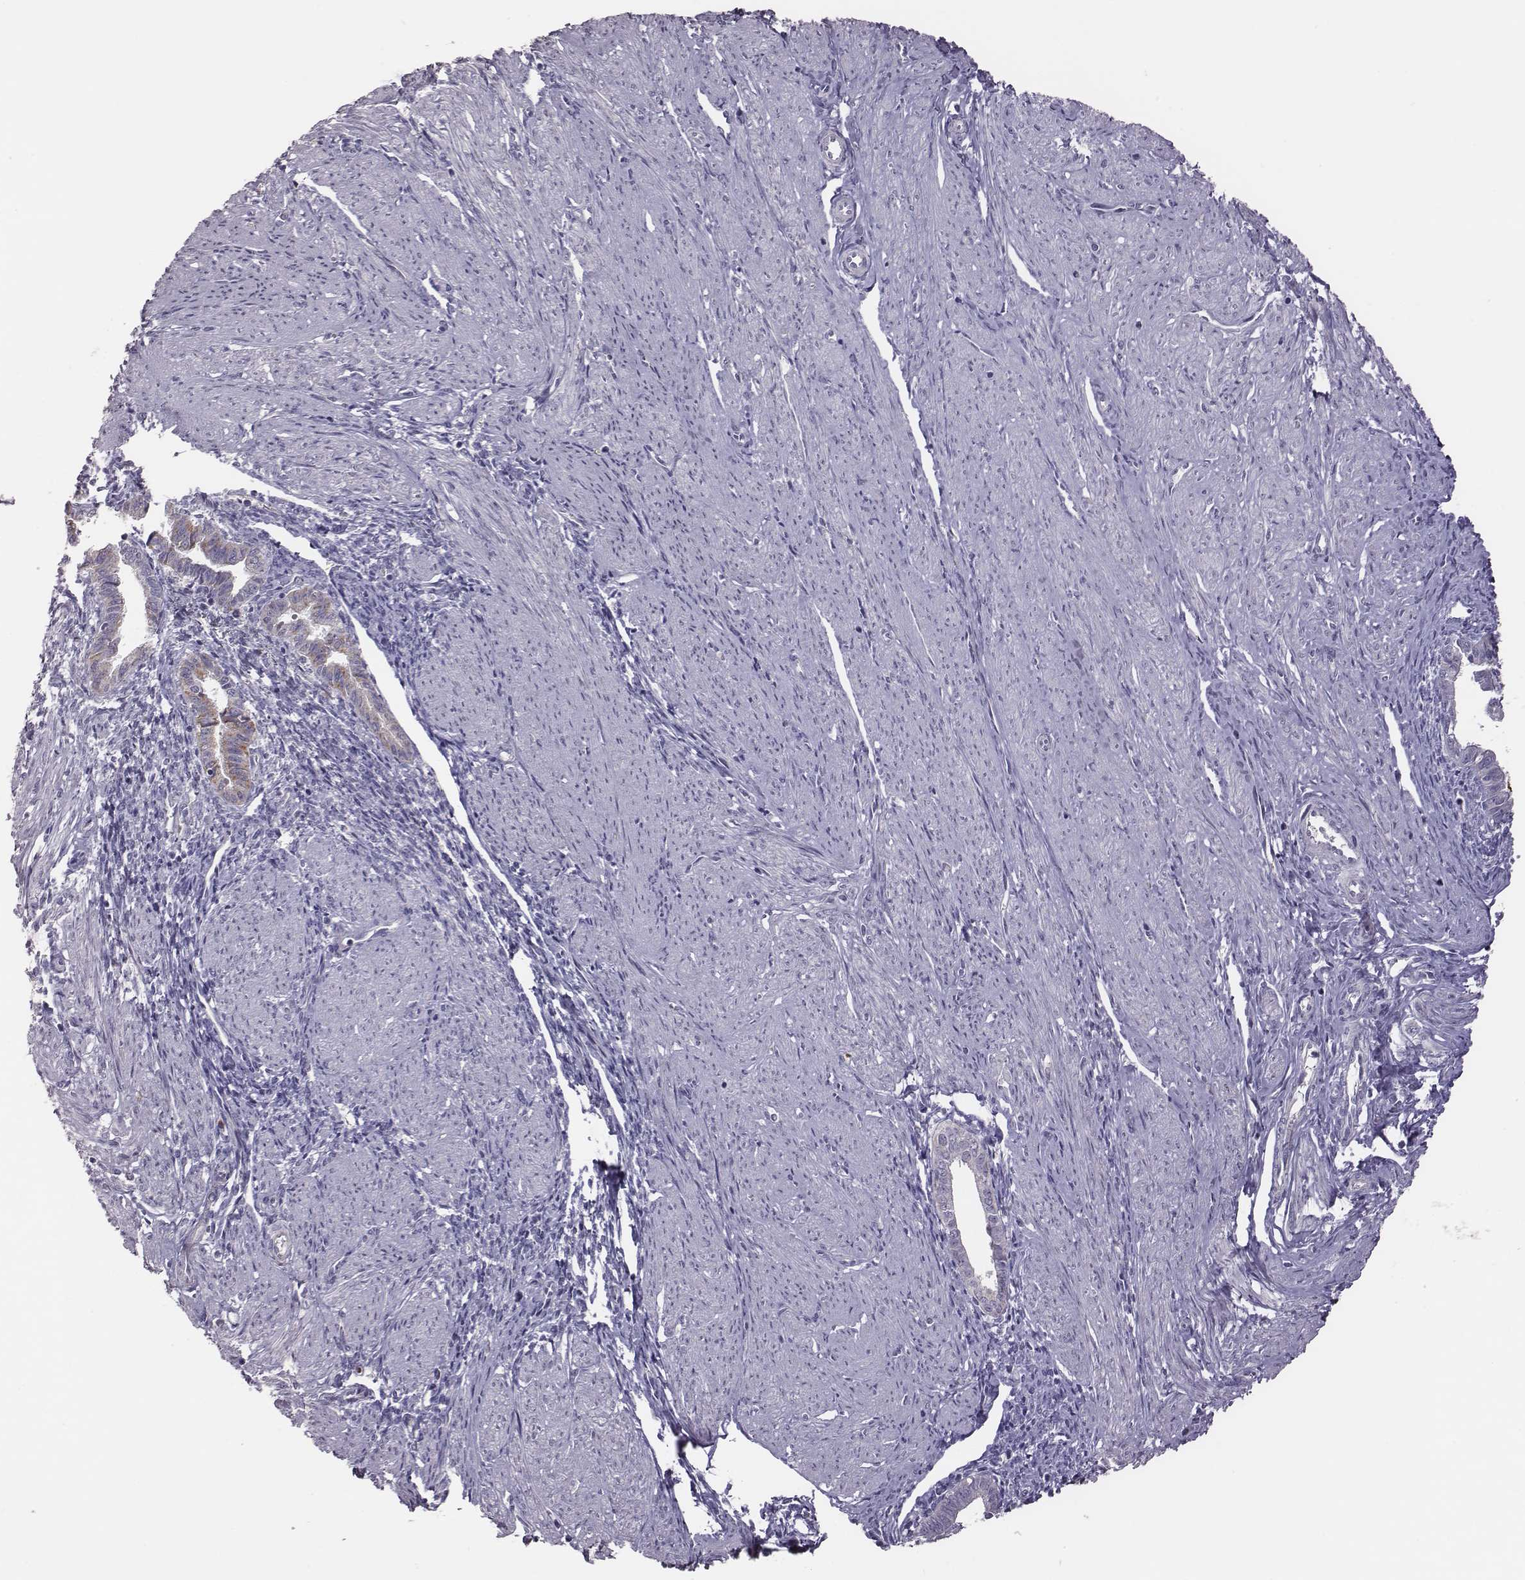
{"staining": {"intensity": "negative", "quantity": "none", "location": "none"}, "tissue": "endometrium", "cell_type": "Cells in endometrial stroma", "image_type": "normal", "snomed": [{"axis": "morphology", "description": "Normal tissue, NOS"}, {"axis": "topography", "description": "Endometrium"}], "caption": "Immunohistochemistry (IHC) photomicrograph of benign human endometrium stained for a protein (brown), which displays no expression in cells in endometrial stroma.", "gene": "KMO", "patient": {"sex": "female", "age": 37}}